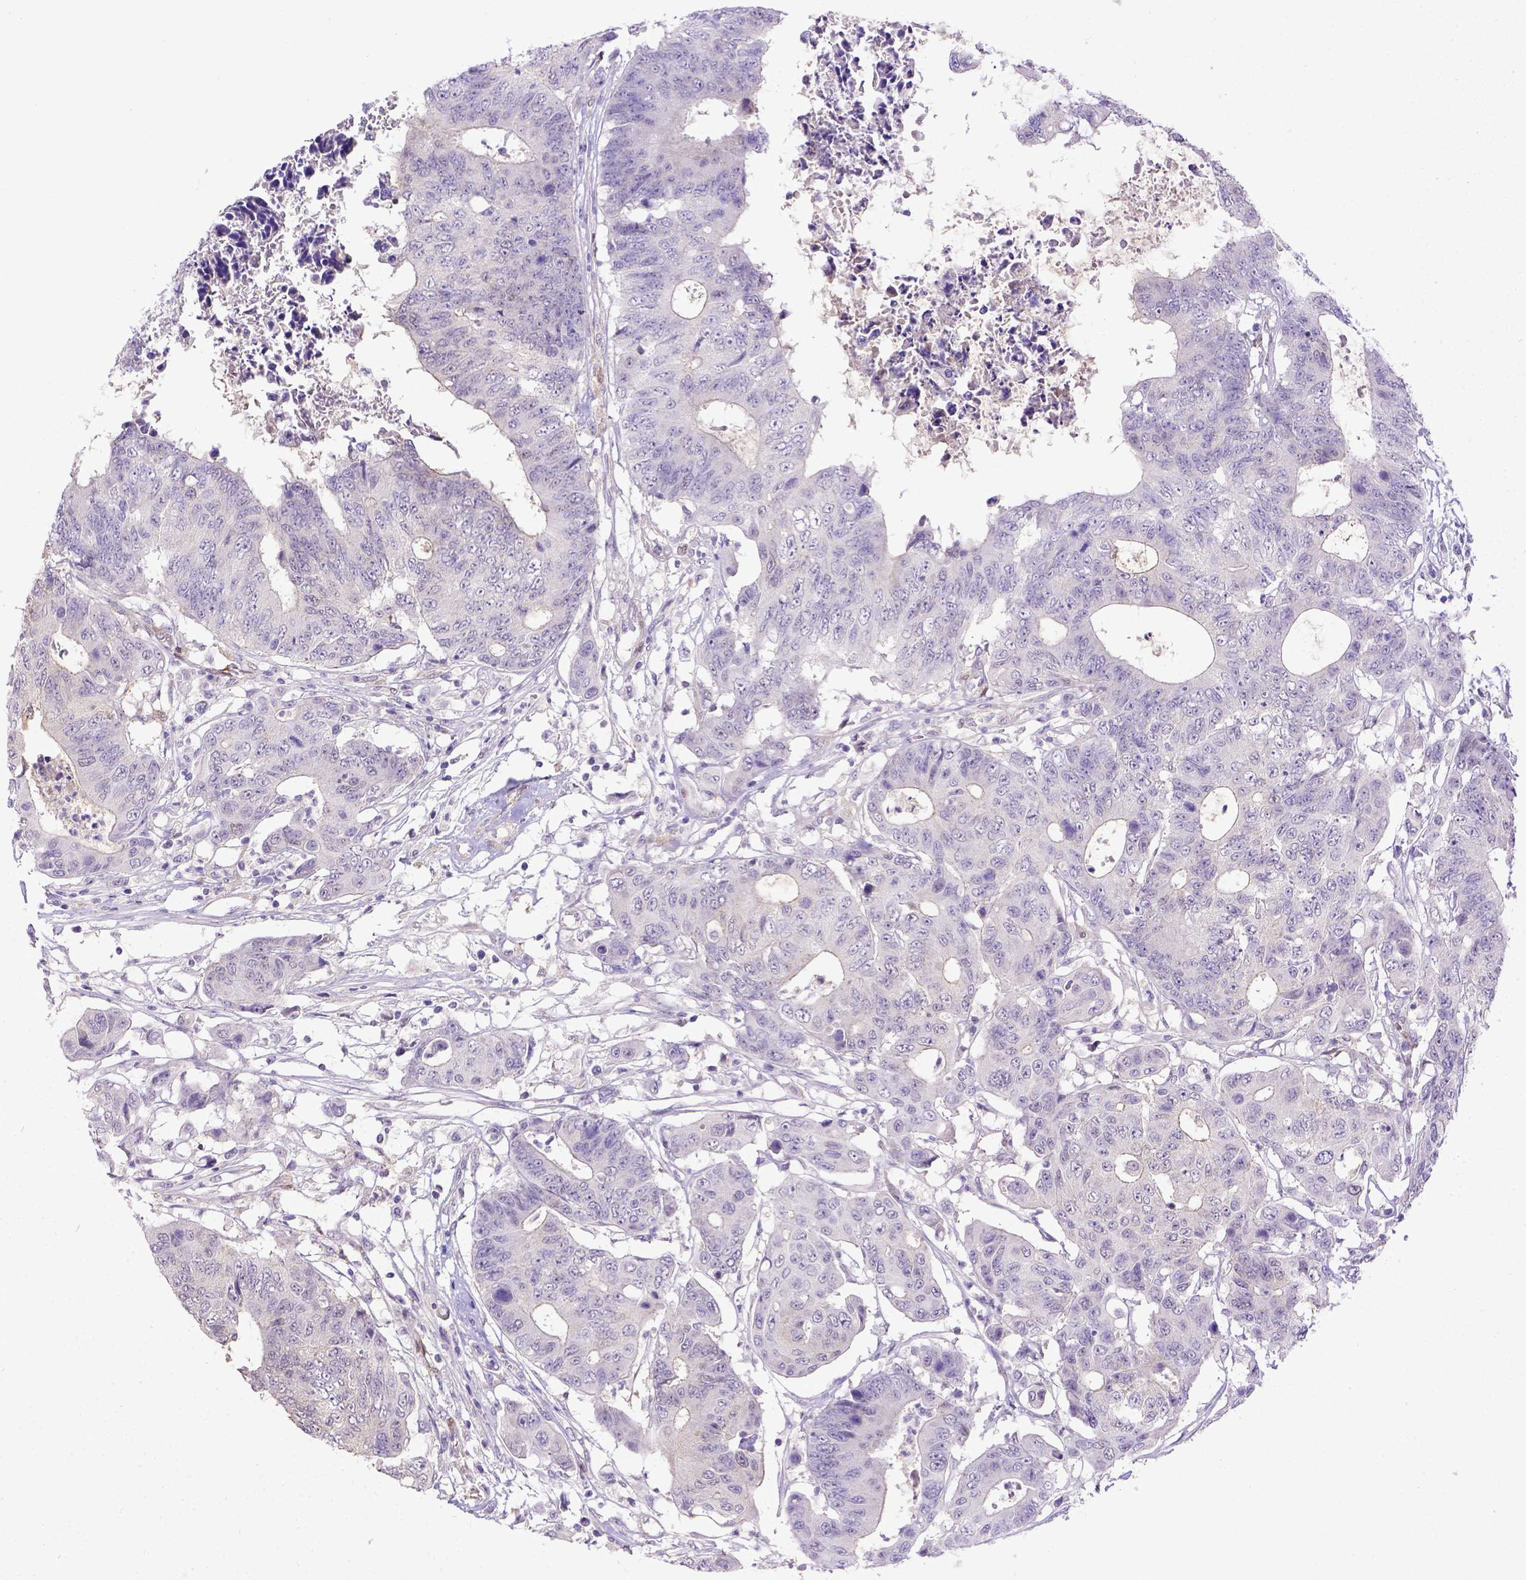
{"staining": {"intensity": "negative", "quantity": "none", "location": "none"}, "tissue": "colorectal cancer", "cell_type": "Tumor cells", "image_type": "cancer", "snomed": [{"axis": "morphology", "description": "Adenocarcinoma, NOS"}, {"axis": "topography", "description": "Colon"}], "caption": "The image demonstrates no significant positivity in tumor cells of adenocarcinoma (colorectal).", "gene": "BTN1A1", "patient": {"sex": "female", "age": 48}}